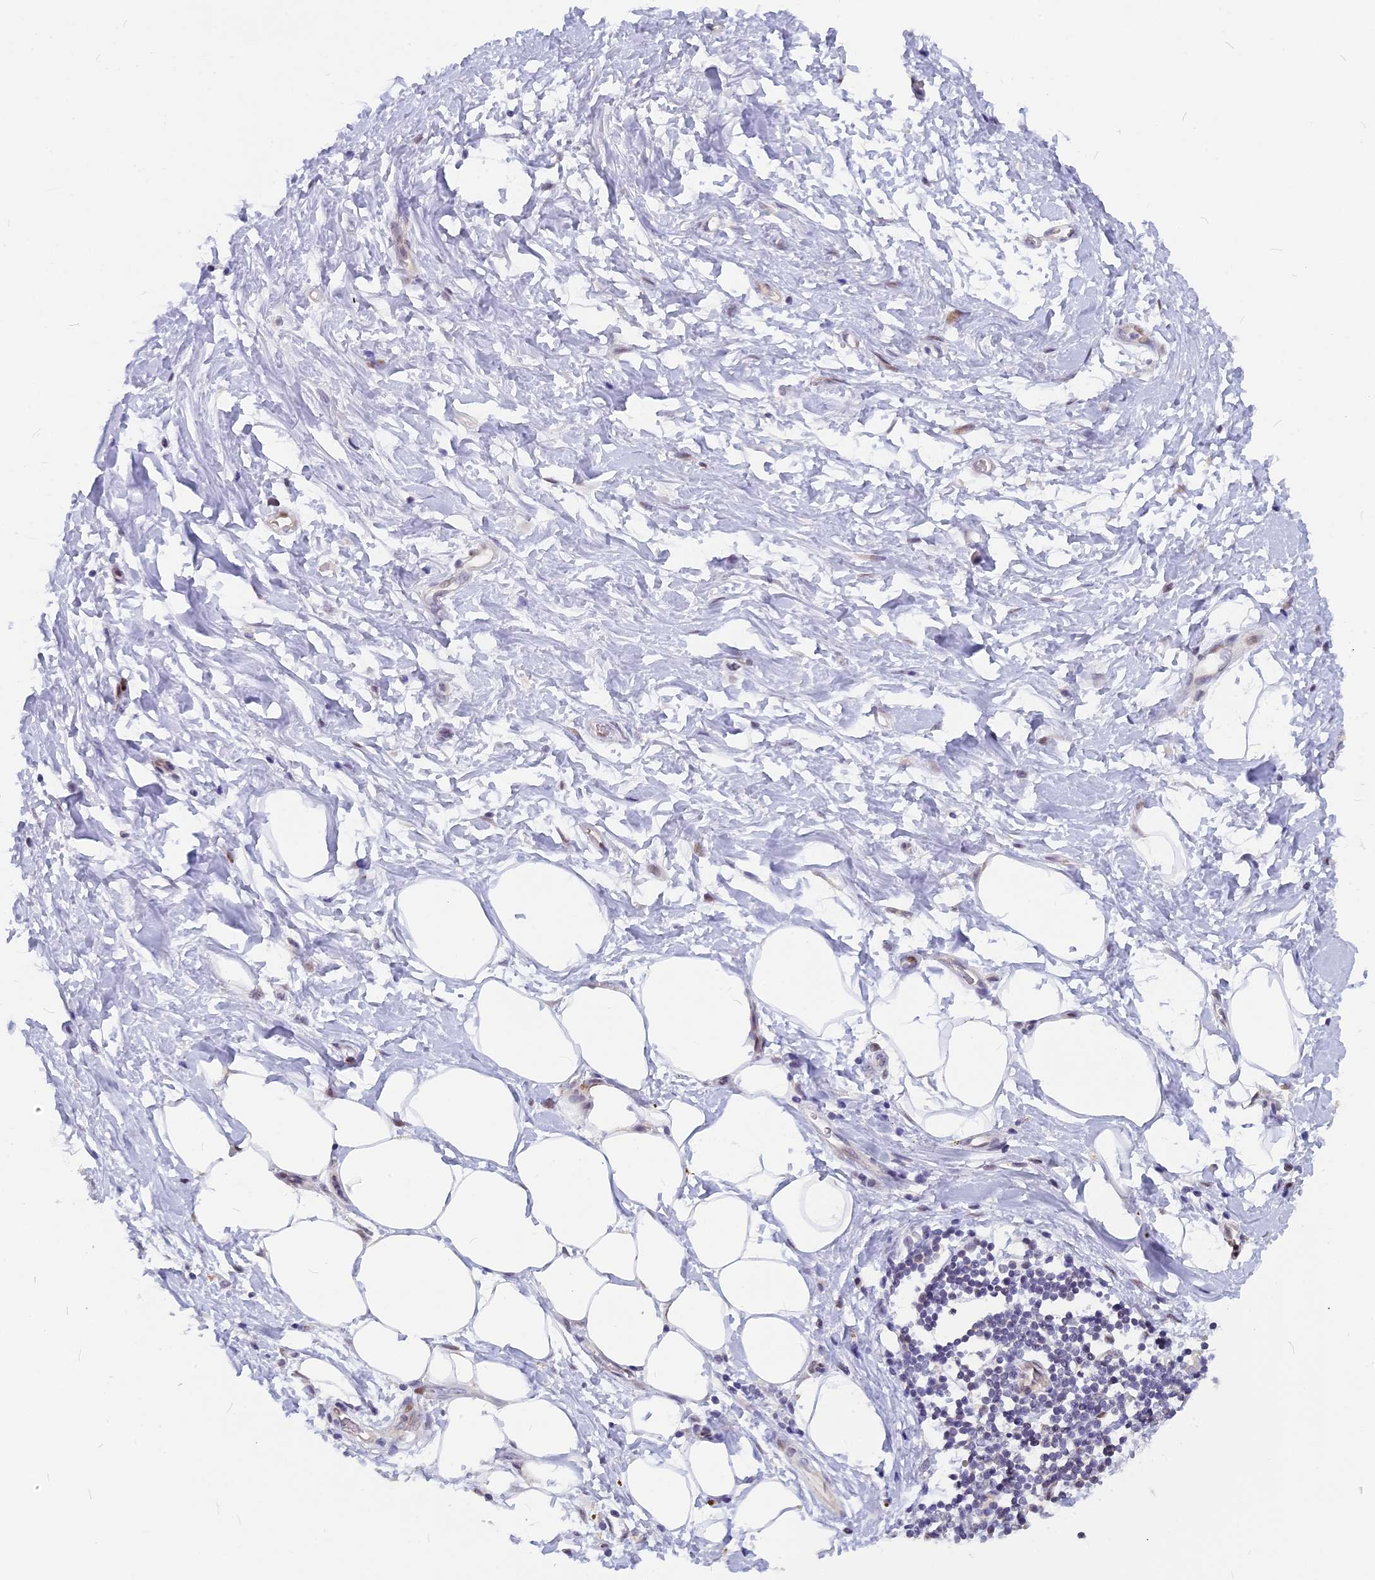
{"staining": {"intensity": "negative", "quantity": "none", "location": "none"}, "tissue": "adipose tissue", "cell_type": "Adipocytes", "image_type": "normal", "snomed": [{"axis": "morphology", "description": "Normal tissue, NOS"}, {"axis": "morphology", "description": "Adenocarcinoma, NOS"}, {"axis": "topography", "description": "Pancreas"}, {"axis": "topography", "description": "Peripheral nerve tissue"}], "caption": "The micrograph reveals no significant positivity in adipocytes of adipose tissue. (Stains: DAB IHC with hematoxylin counter stain, Microscopy: brightfield microscopy at high magnification).", "gene": "ANKRD34B", "patient": {"sex": "male", "age": 59}}